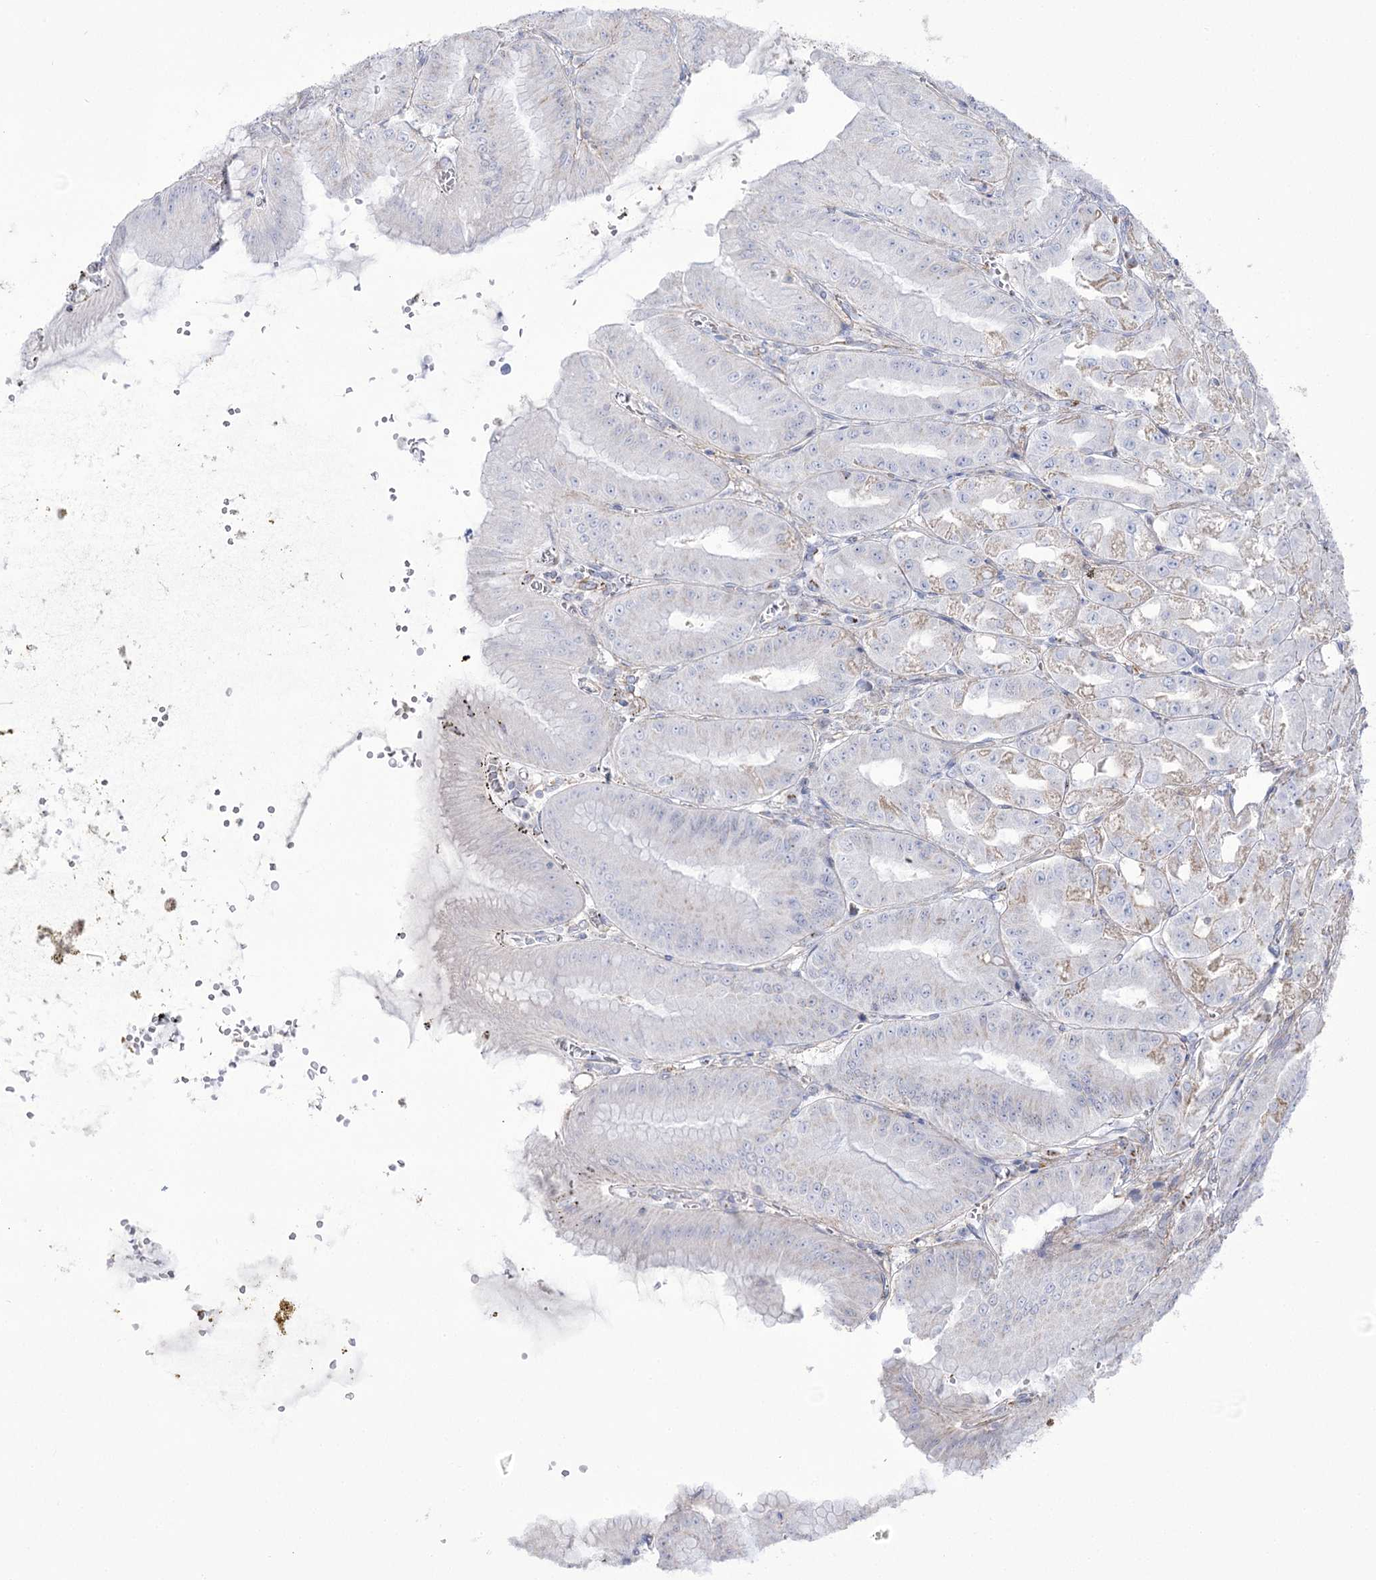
{"staining": {"intensity": "moderate", "quantity": "<25%", "location": "cytoplasmic/membranous"}, "tissue": "stomach", "cell_type": "Glandular cells", "image_type": "normal", "snomed": [{"axis": "morphology", "description": "Normal tissue, NOS"}, {"axis": "topography", "description": "Stomach, upper"}, {"axis": "topography", "description": "Stomach, lower"}], "caption": "The immunohistochemical stain labels moderate cytoplasmic/membranous expression in glandular cells of normal stomach.", "gene": "FAM216A", "patient": {"sex": "male", "age": 71}}